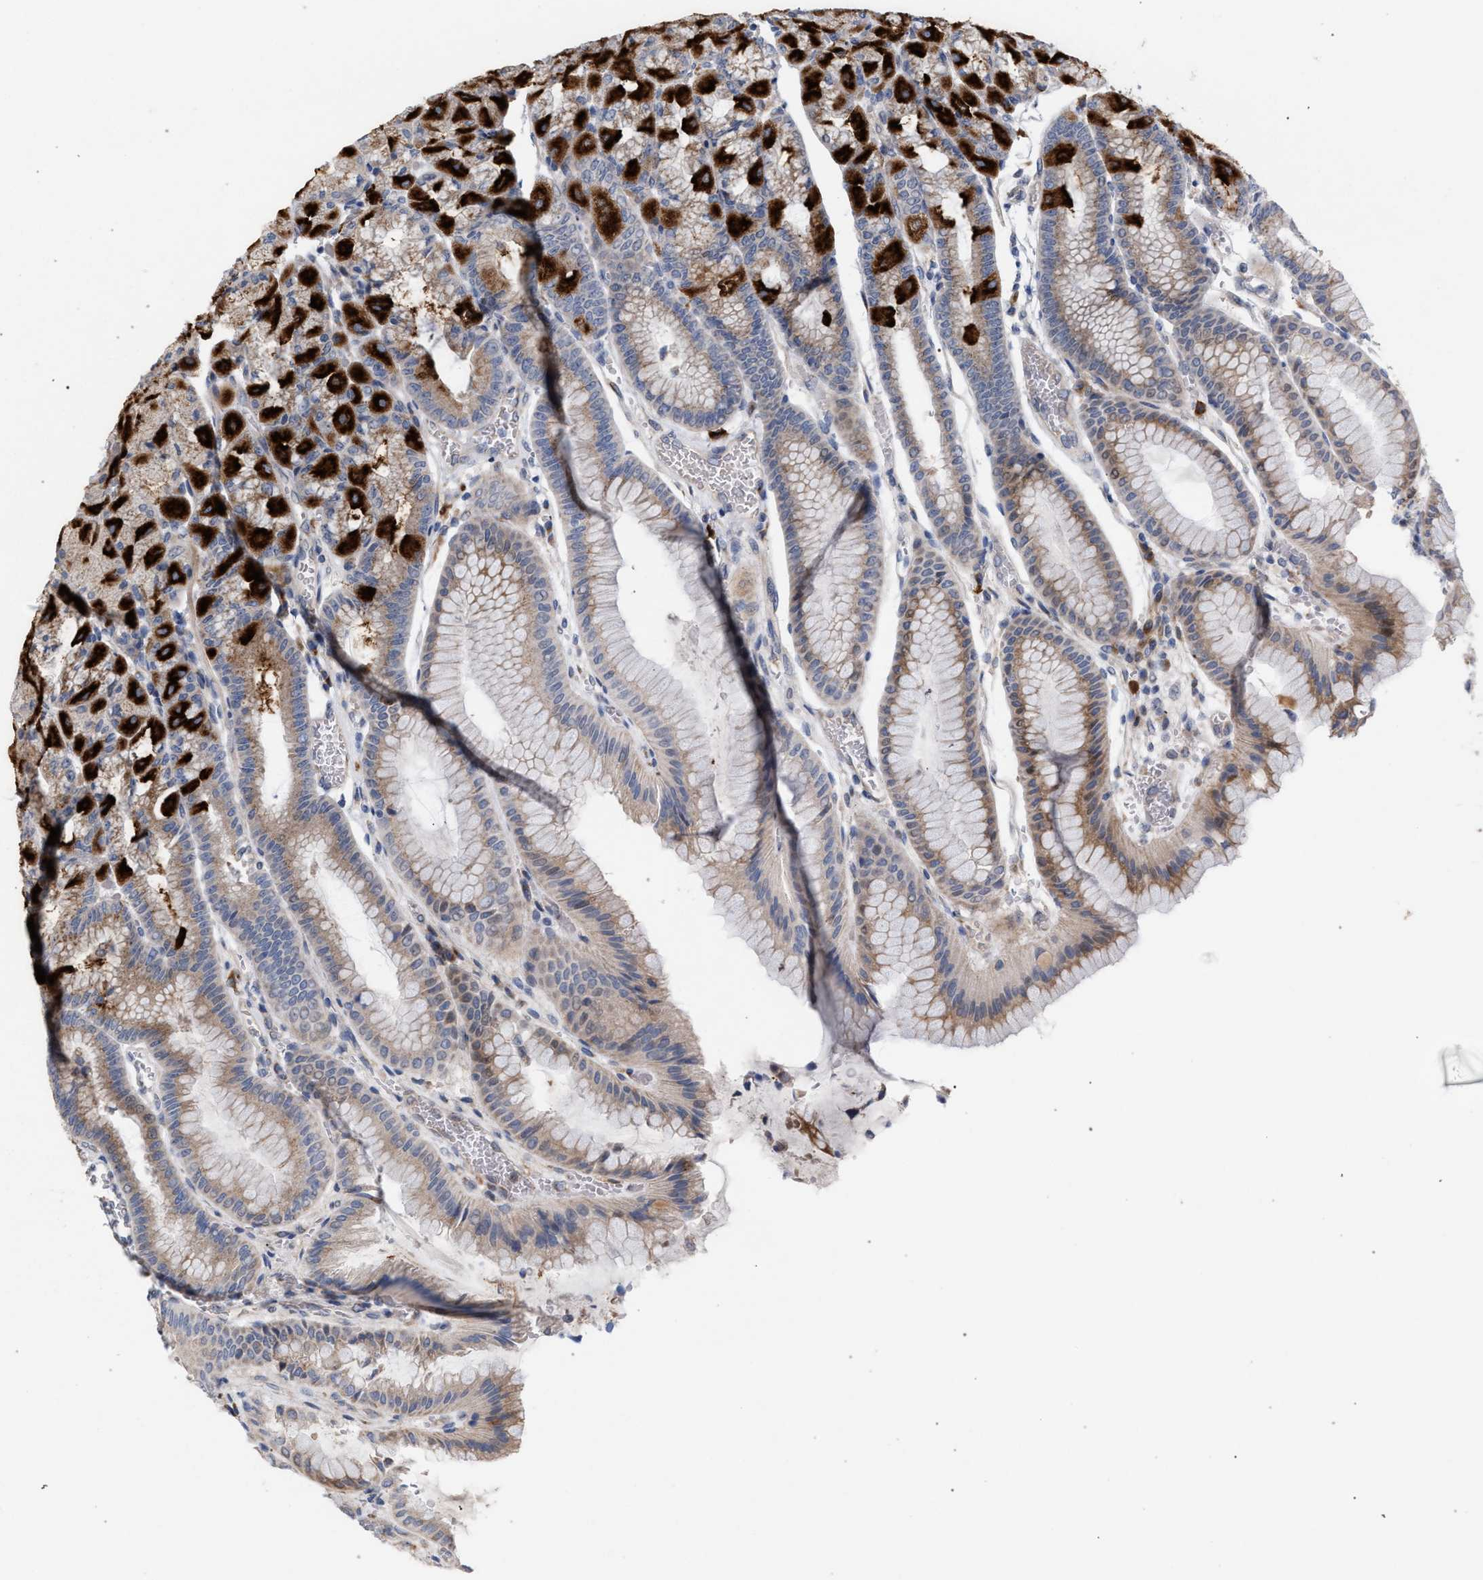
{"staining": {"intensity": "strong", "quantity": "25%-75%", "location": "cytoplasmic/membranous"}, "tissue": "stomach", "cell_type": "Glandular cells", "image_type": "normal", "snomed": [{"axis": "morphology", "description": "Normal tissue, NOS"}, {"axis": "morphology", "description": "Carcinoid, malignant, NOS"}, {"axis": "topography", "description": "Stomach, upper"}], "caption": "A brown stain shows strong cytoplasmic/membranous staining of a protein in glandular cells of benign stomach.", "gene": "RNF135", "patient": {"sex": "male", "age": 39}}